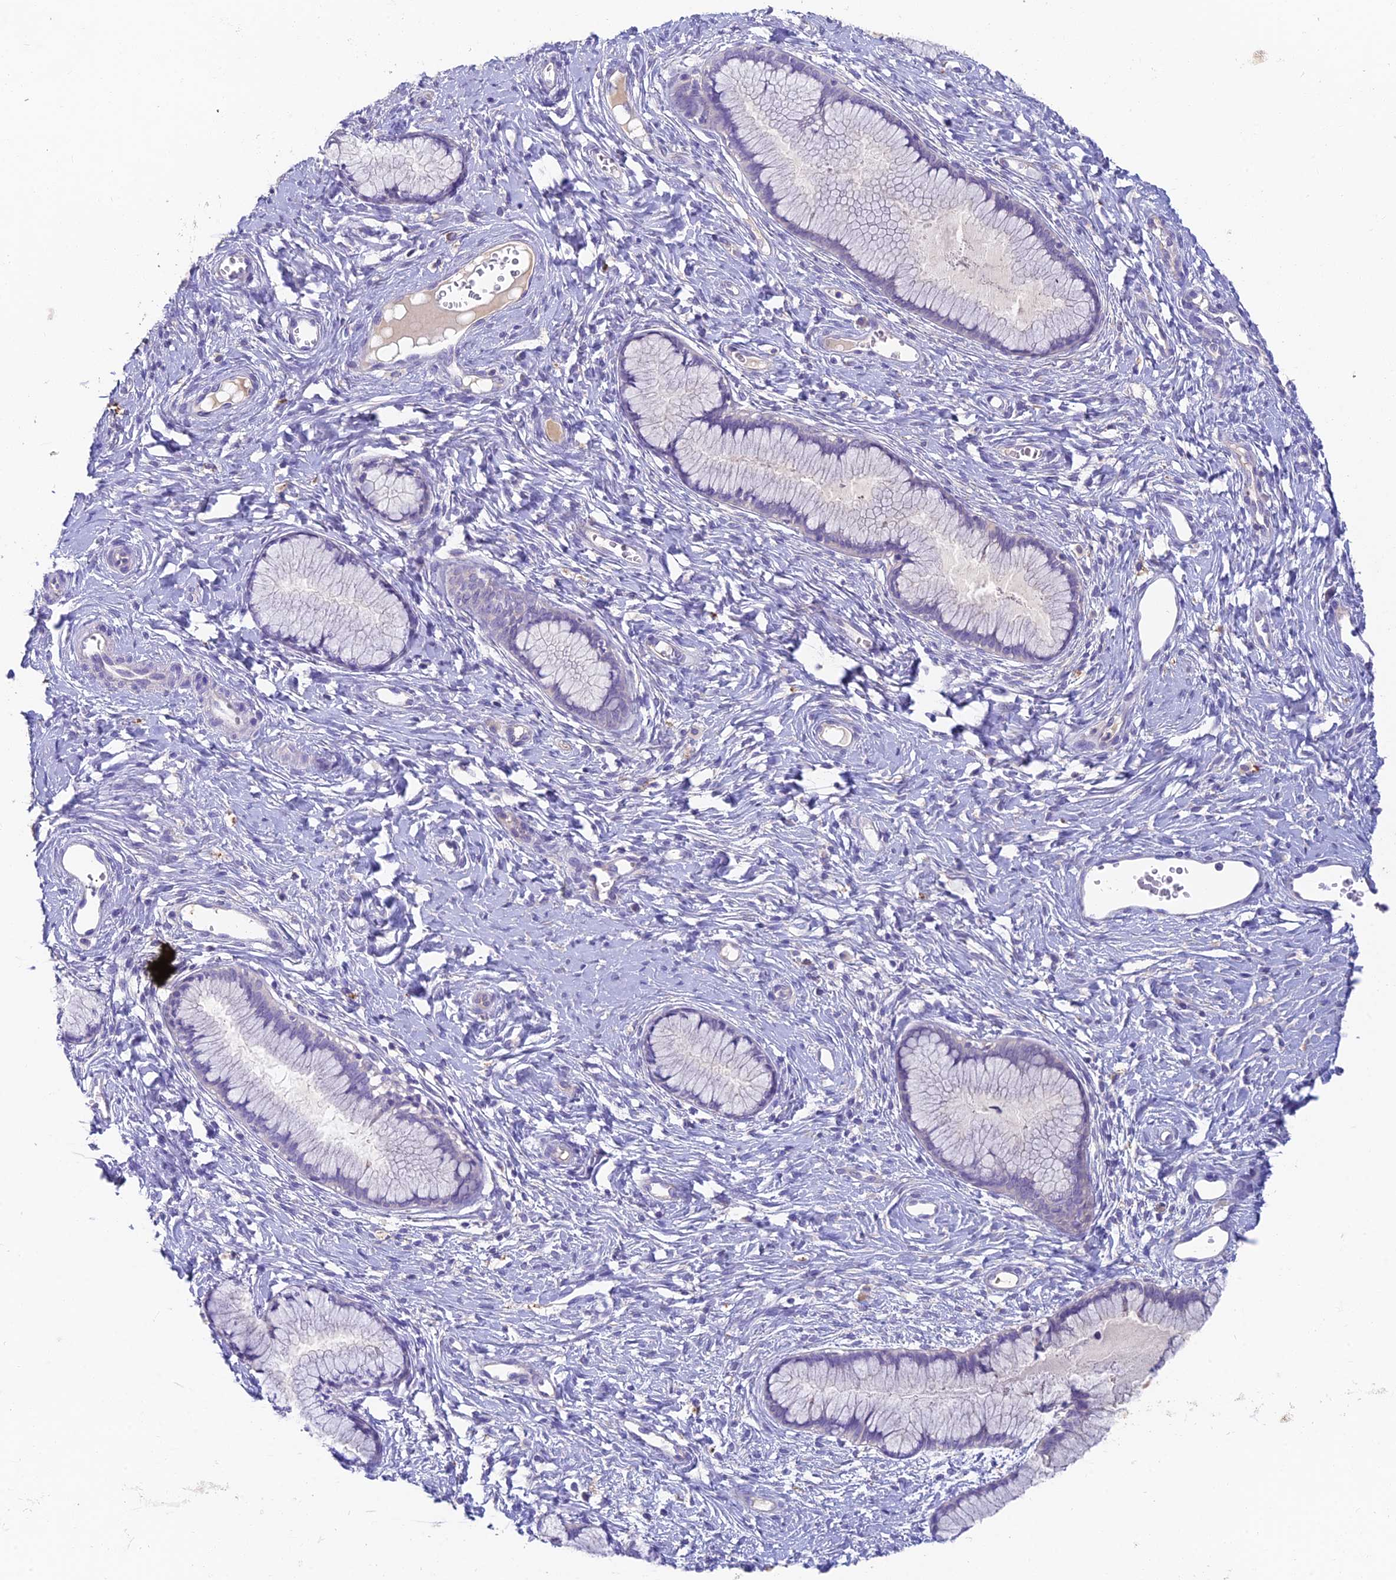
{"staining": {"intensity": "negative", "quantity": "none", "location": "none"}, "tissue": "cervix", "cell_type": "Glandular cells", "image_type": "normal", "snomed": [{"axis": "morphology", "description": "Normal tissue, NOS"}, {"axis": "topography", "description": "Cervix"}], "caption": "Immunohistochemical staining of benign cervix demonstrates no significant expression in glandular cells. (Brightfield microscopy of DAB immunohistochemistry (IHC) at high magnification).", "gene": "ADAMTS13", "patient": {"sex": "female", "age": 42}}